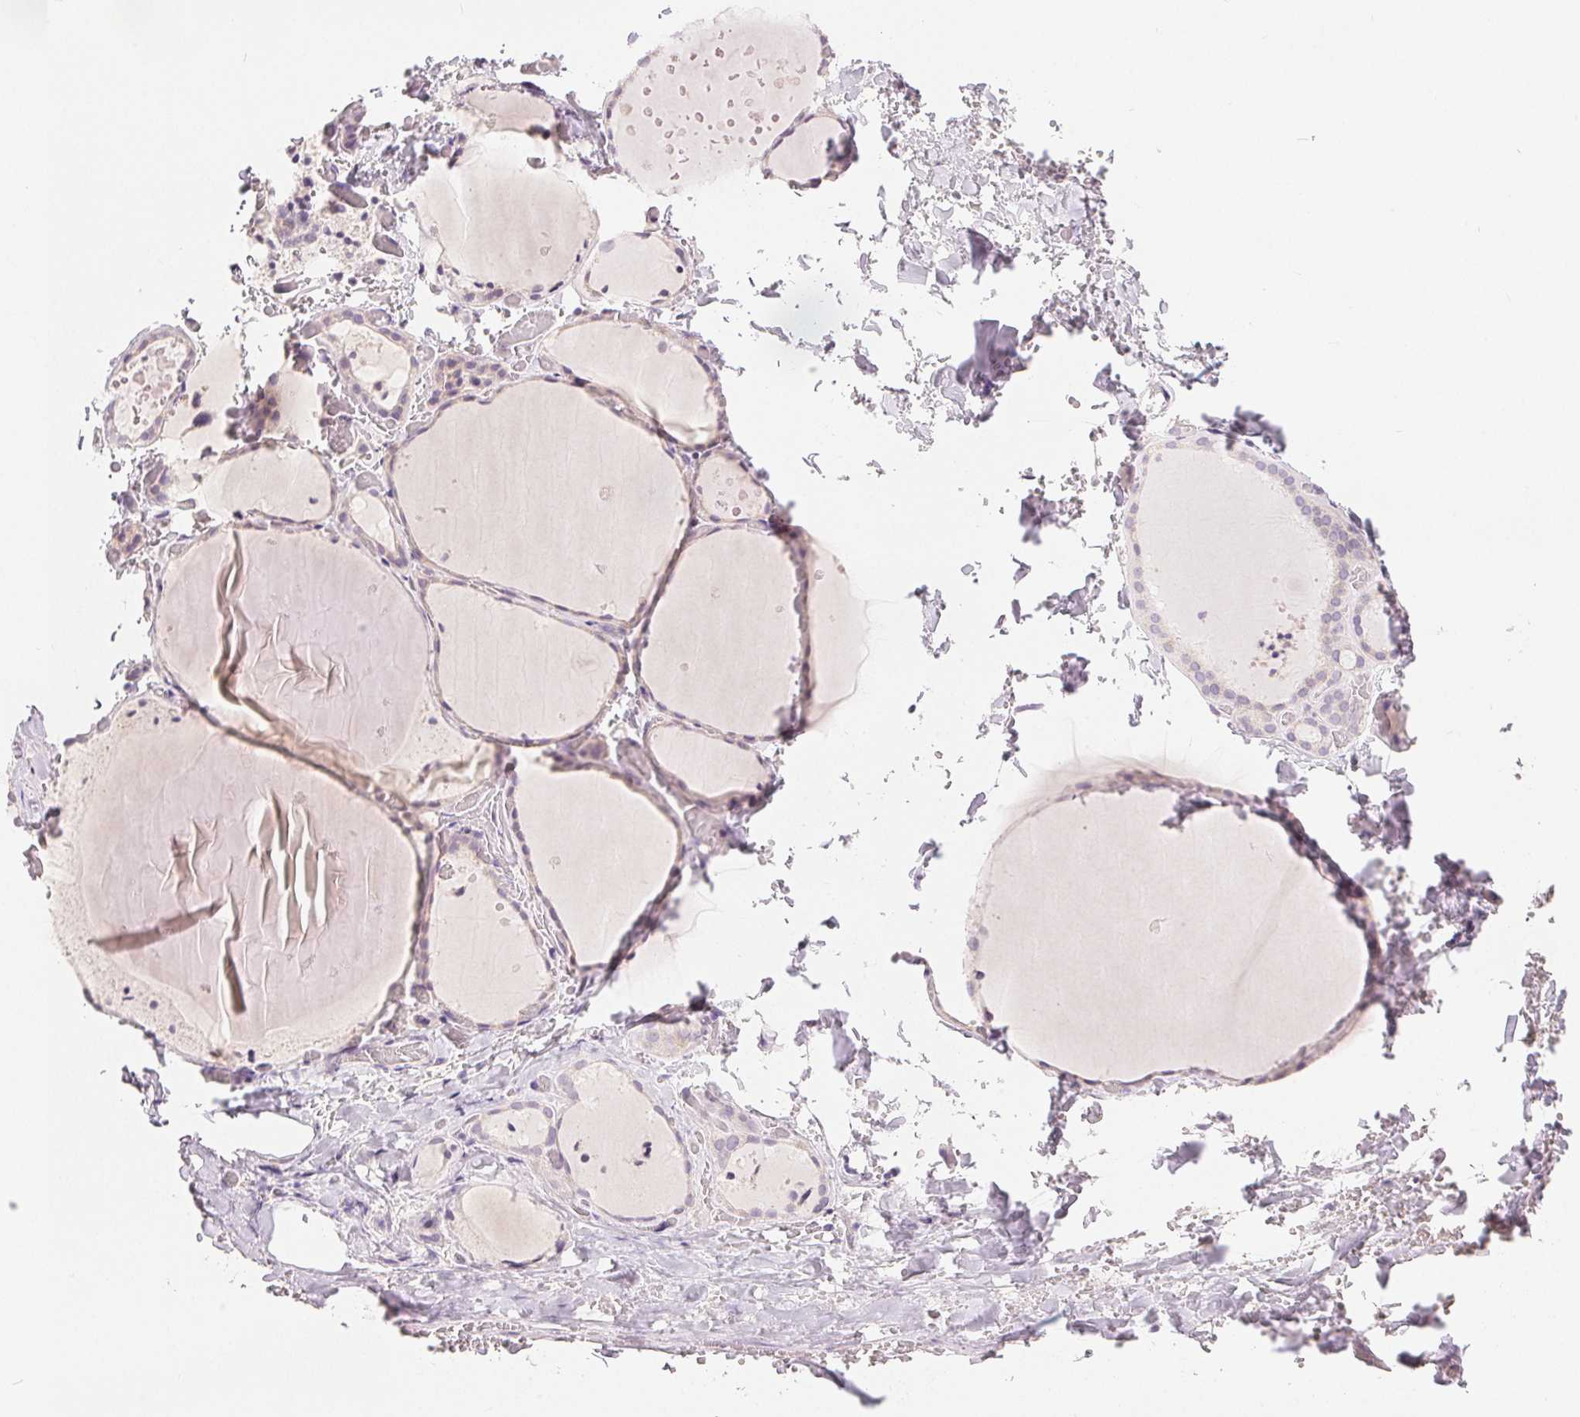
{"staining": {"intensity": "negative", "quantity": "none", "location": "none"}, "tissue": "thyroid gland", "cell_type": "Glandular cells", "image_type": "normal", "snomed": [{"axis": "morphology", "description": "Normal tissue, NOS"}, {"axis": "topography", "description": "Thyroid gland"}], "caption": "An image of human thyroid gland is negative for staining in glandular cells. (DAB (3,3'-diaminobenzidine) IHC visualized using brightfield microscopy, high magnification).", "gene": "CA12", "patient": {"sex": "female", "age": 36}}